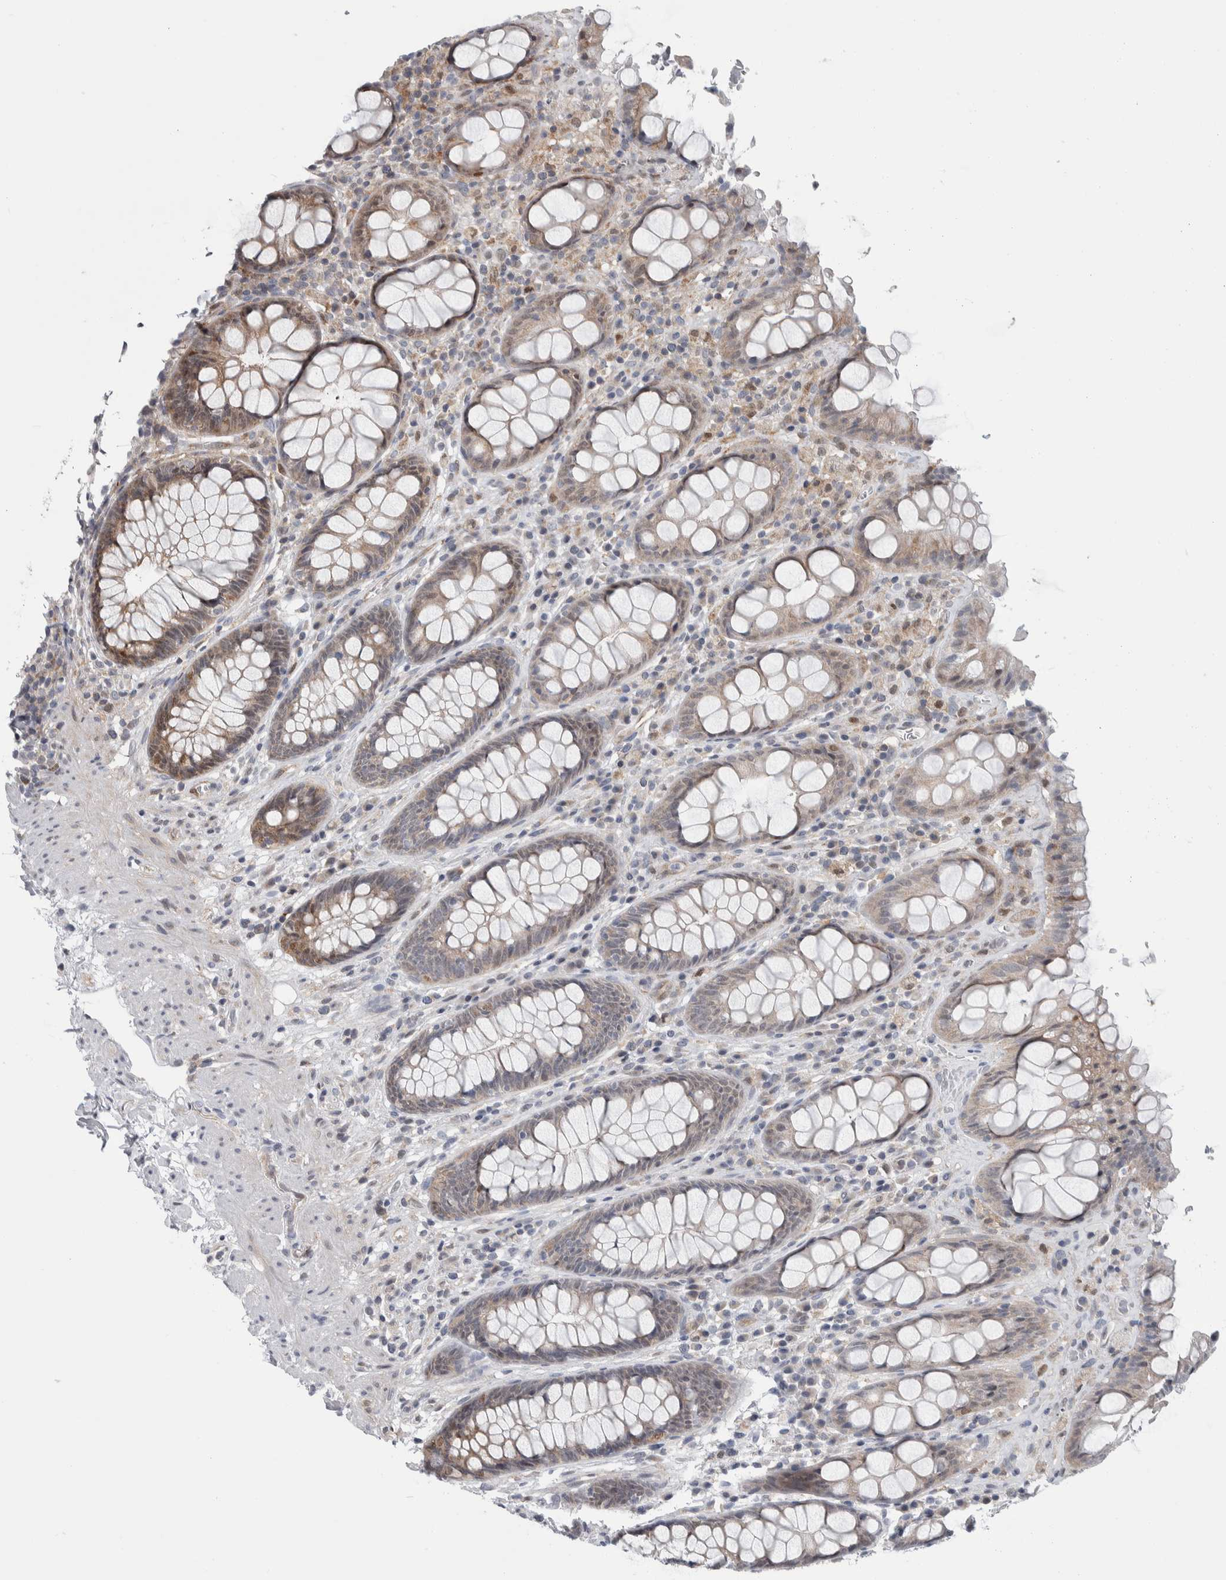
{"staining": {"intensity": "weak", "quantity": "25%-75%", "location": "cytoplasmic/membranous"}, "tissue": "rectum", "cell_type": "Glandular cells", "image_type": "normal", "snomed": [{"axis": "morphology", "description": "Normal tissue, NOS"}, {"axis": "topography", "description": "Rectum"}], "caption": "The histopathology image demonstrates staining of unremarkable rectum, revealing weak cytoplasmic/membranous protein expression (brown color) within glandular cells. (Brightfield microscopy of DAB IHC at high magnification).", "gene": "PTPA", "patient": {"sex": "male", "age": 64}}